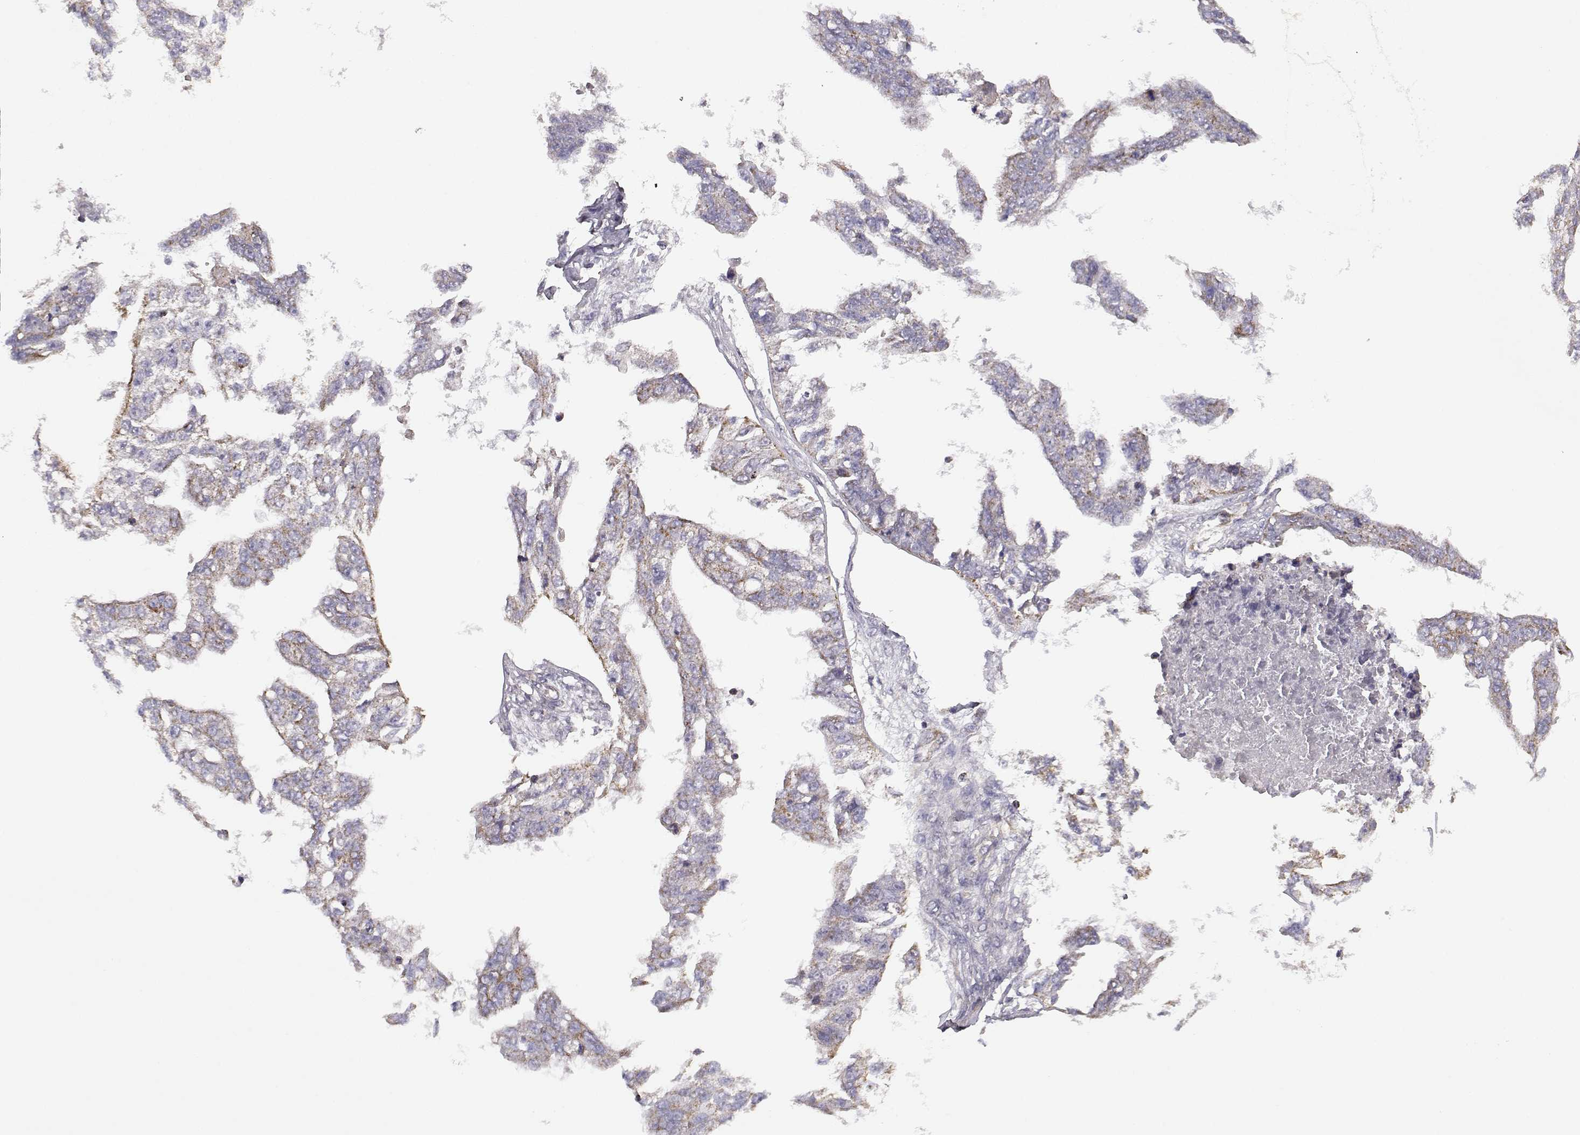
{"staining": {"intensity": "weak", "quantity": "<25%", "location": "cytoplasmic/membranous"}, "tissue": "ovarian cancer", "cell_type": "Tumor cells", "image_type": "cancer", "snomed": [{"axis": "morphology", "description": "Cystadenocarcinoma, serous, NOS"}, {"axis": "topography", "description": "Ovary"}], "caption": "Human ovarian cancer stained for a protein using IHC reveals no expression in tumor cells.", "gene": "DDC", "patient": {"sex": "female", "age": 58}}